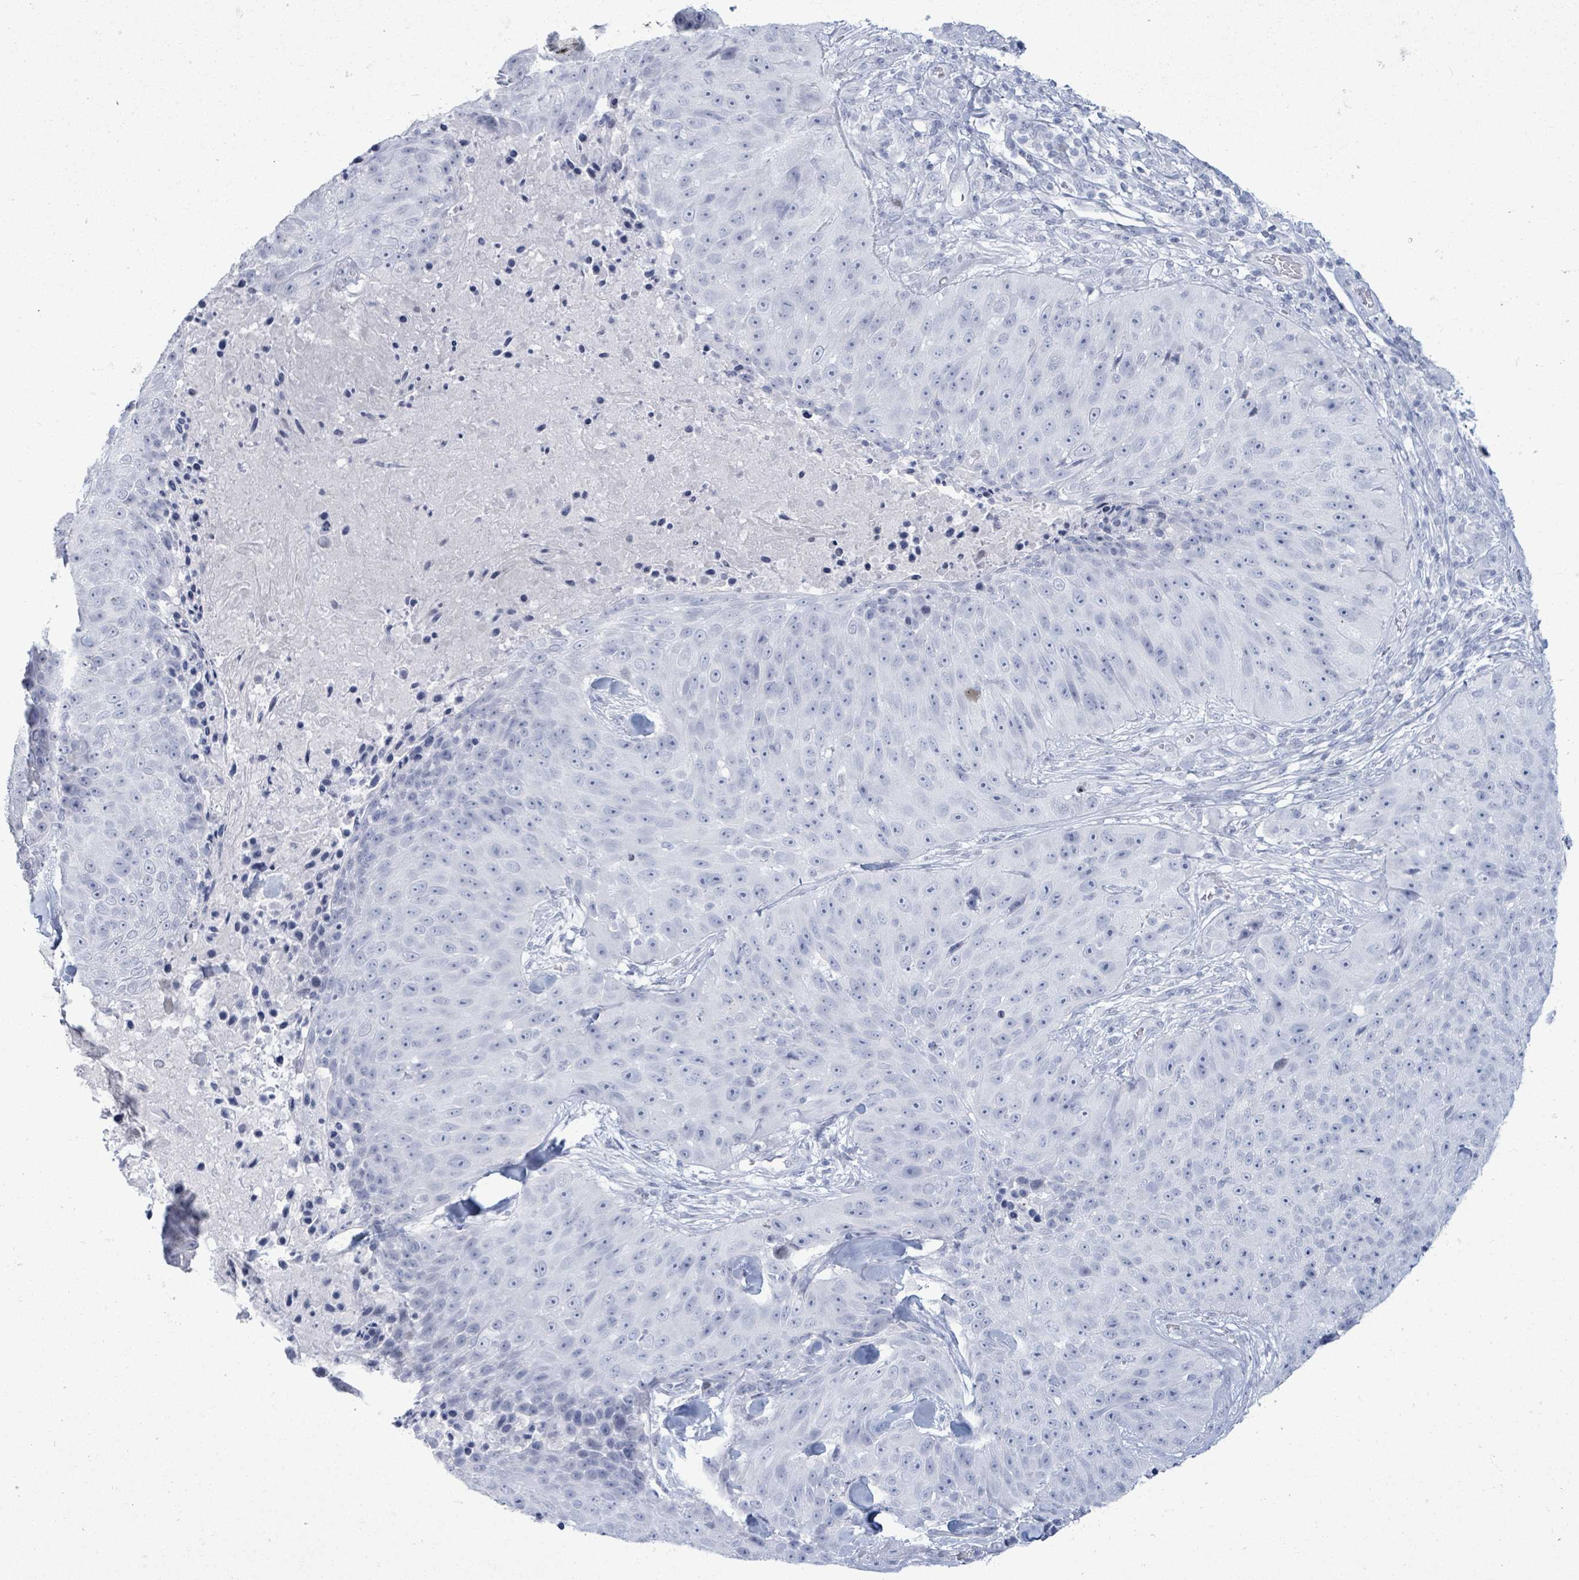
{"staining": {"intensity": "negative", "quantity": "none", "location": "none"}, "tissue": "skin cancer", "cell_type": "Tumor cells", "image_type": "cancer", "snomed": [{"axis": "morphology", "description": "Squamous cell carcinoma, NOS"}, {"axis": "topography", "description": "Skin"}], "caption": "The immunohistochemistry (IHC) micrograph has no significant expression in tumor cells of squamous cell carcinoma (skin) tissue. (DAB immunohistochemistry with hematoxylin counter stain).", "gene": "MALL", "patient": {"sex": "female", "age": 87}}